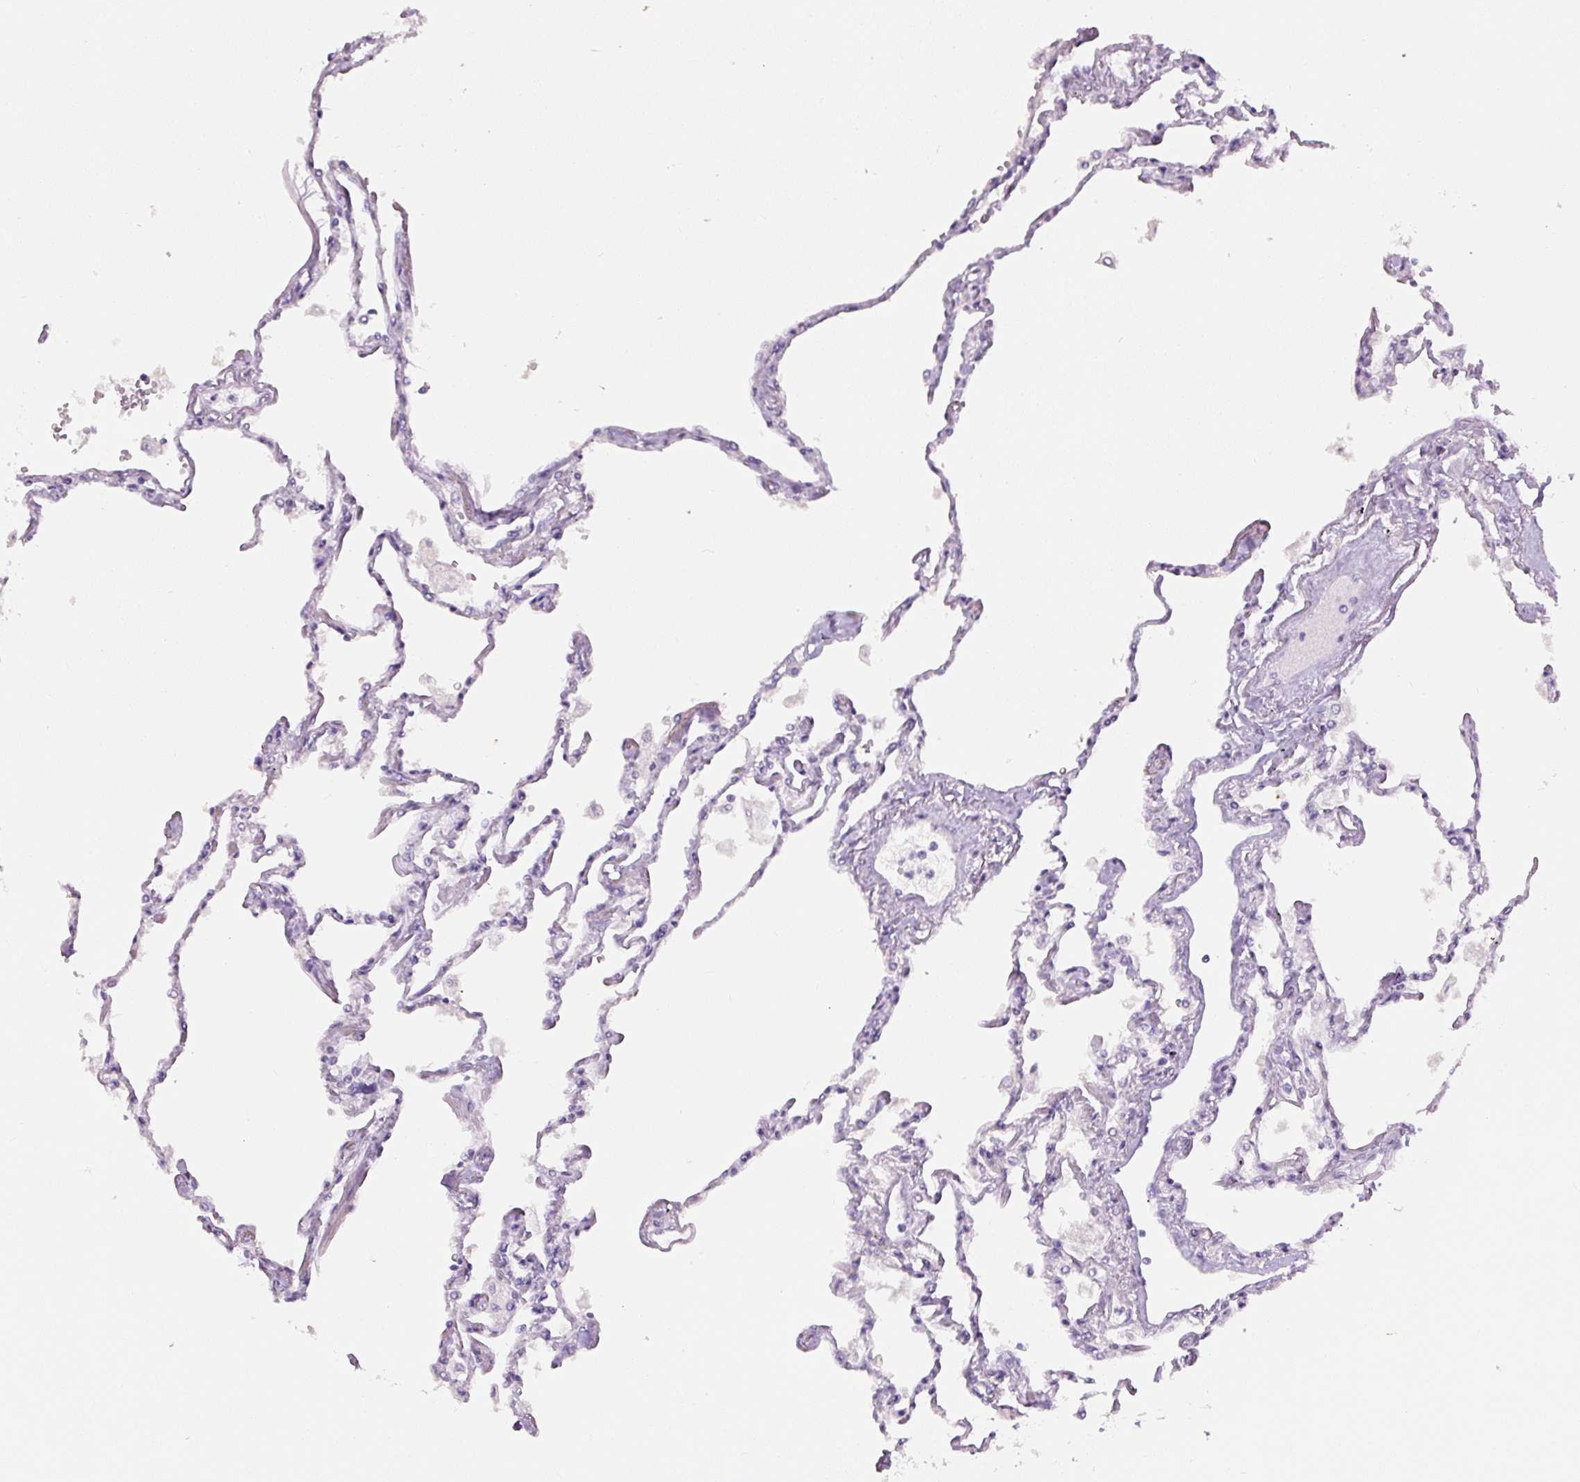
{"staining": {"intensity": "negative", "quantity": "none", "location": "none"}, "tissue": "lung", "cell_type": "Alveolar cells", "image_type": "normal", "snomed": [{"axis": "morphology", "description": "Normal tissue, NOS"}, {"axis": "topography", "description": "Lung"}], "caption": "Alveolar cells show no significant protein expression in benign lung. (DAB immunohistochemistry visualized using brightfield microscopy, high magnification).", "gene": "SIX1", "patient": {"sex": "female", "age": 67}}